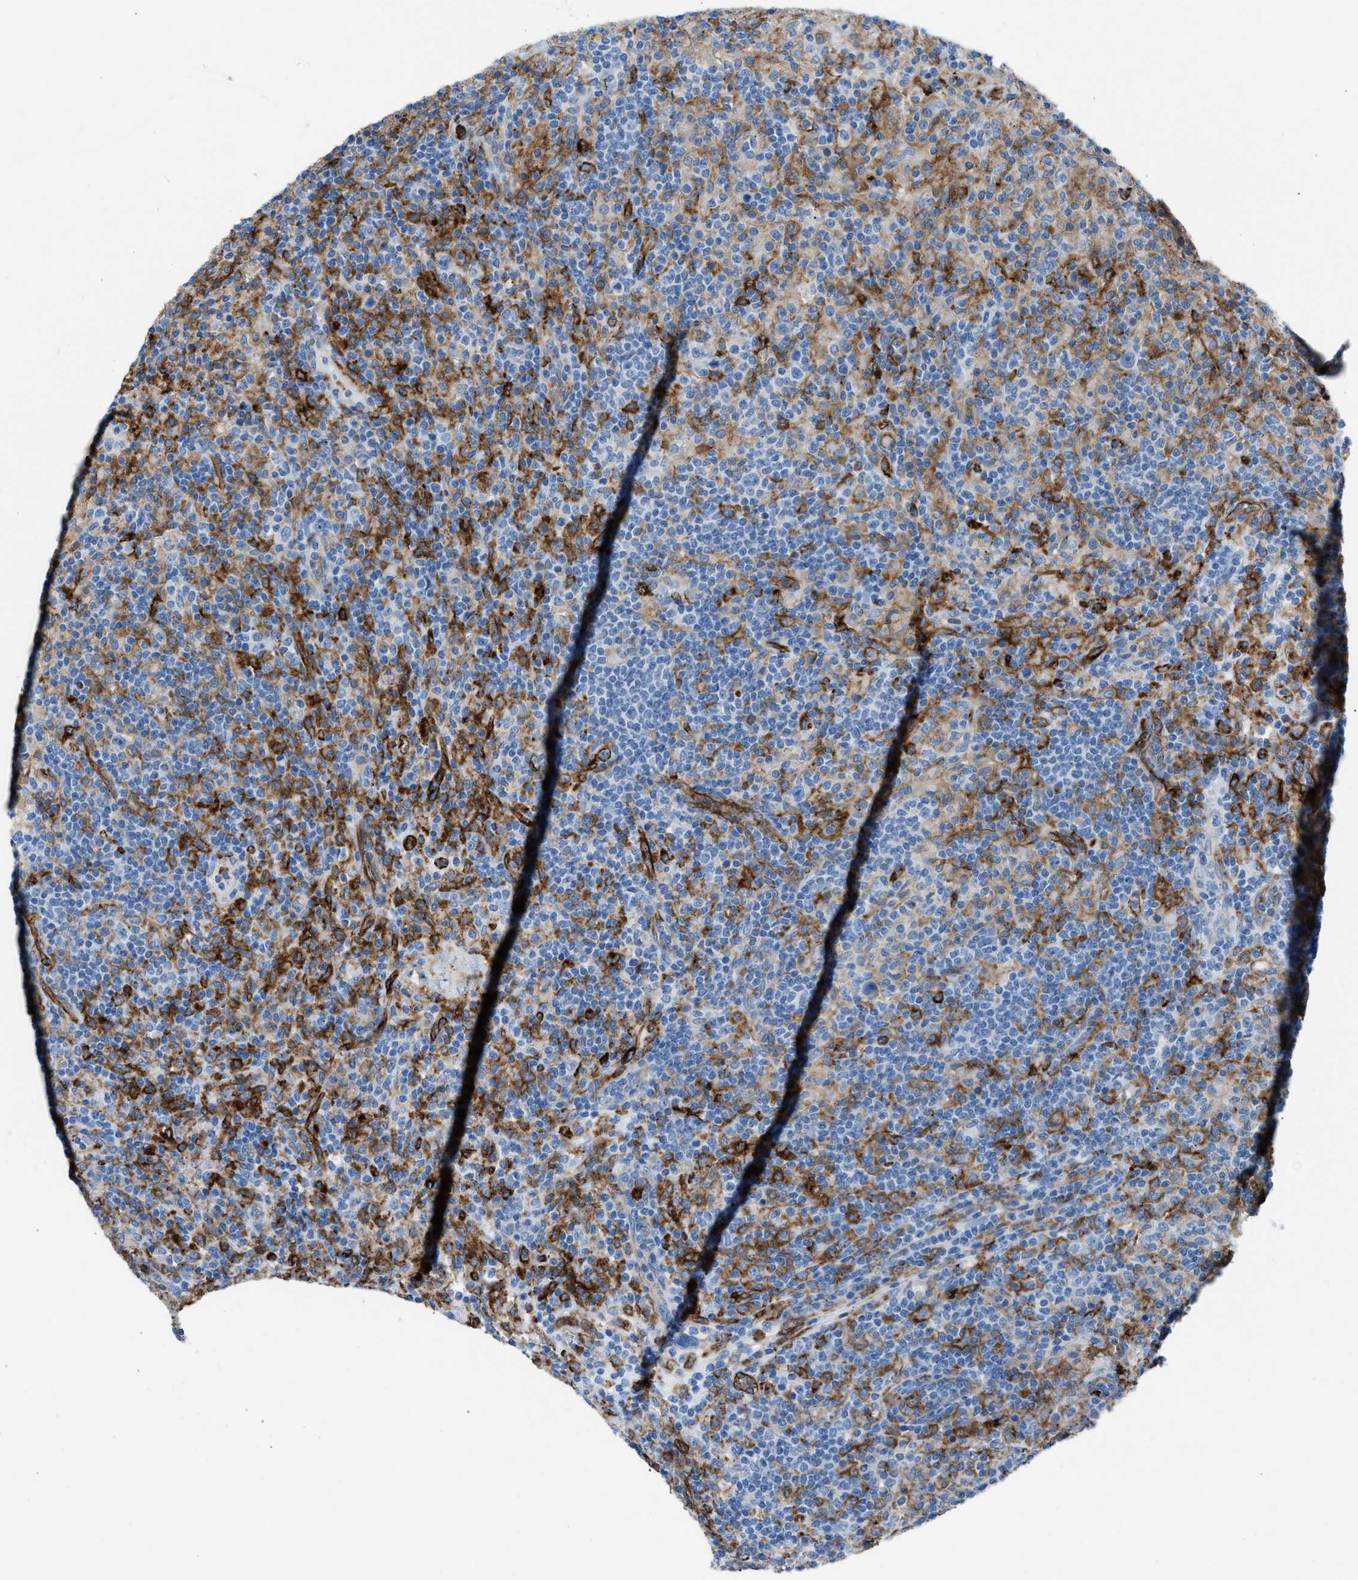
{"staining": {"intensity": "negative", "quantity": "none", "location": "none"}, "tissue": "lymphoma", "cell_type": "Tumor cells", "image_type": "cancer", "snomed": [{"axis": "morphology", "description": "Hodgkin's disease, NOS"}, {"axis": "topography", "description": "Lymph node"}], "caption": "Tumor cells show no significant positivity in Hodgkin's disease.", "gene": "DYSF", "patient": {"sex": "male", "age": 70}}